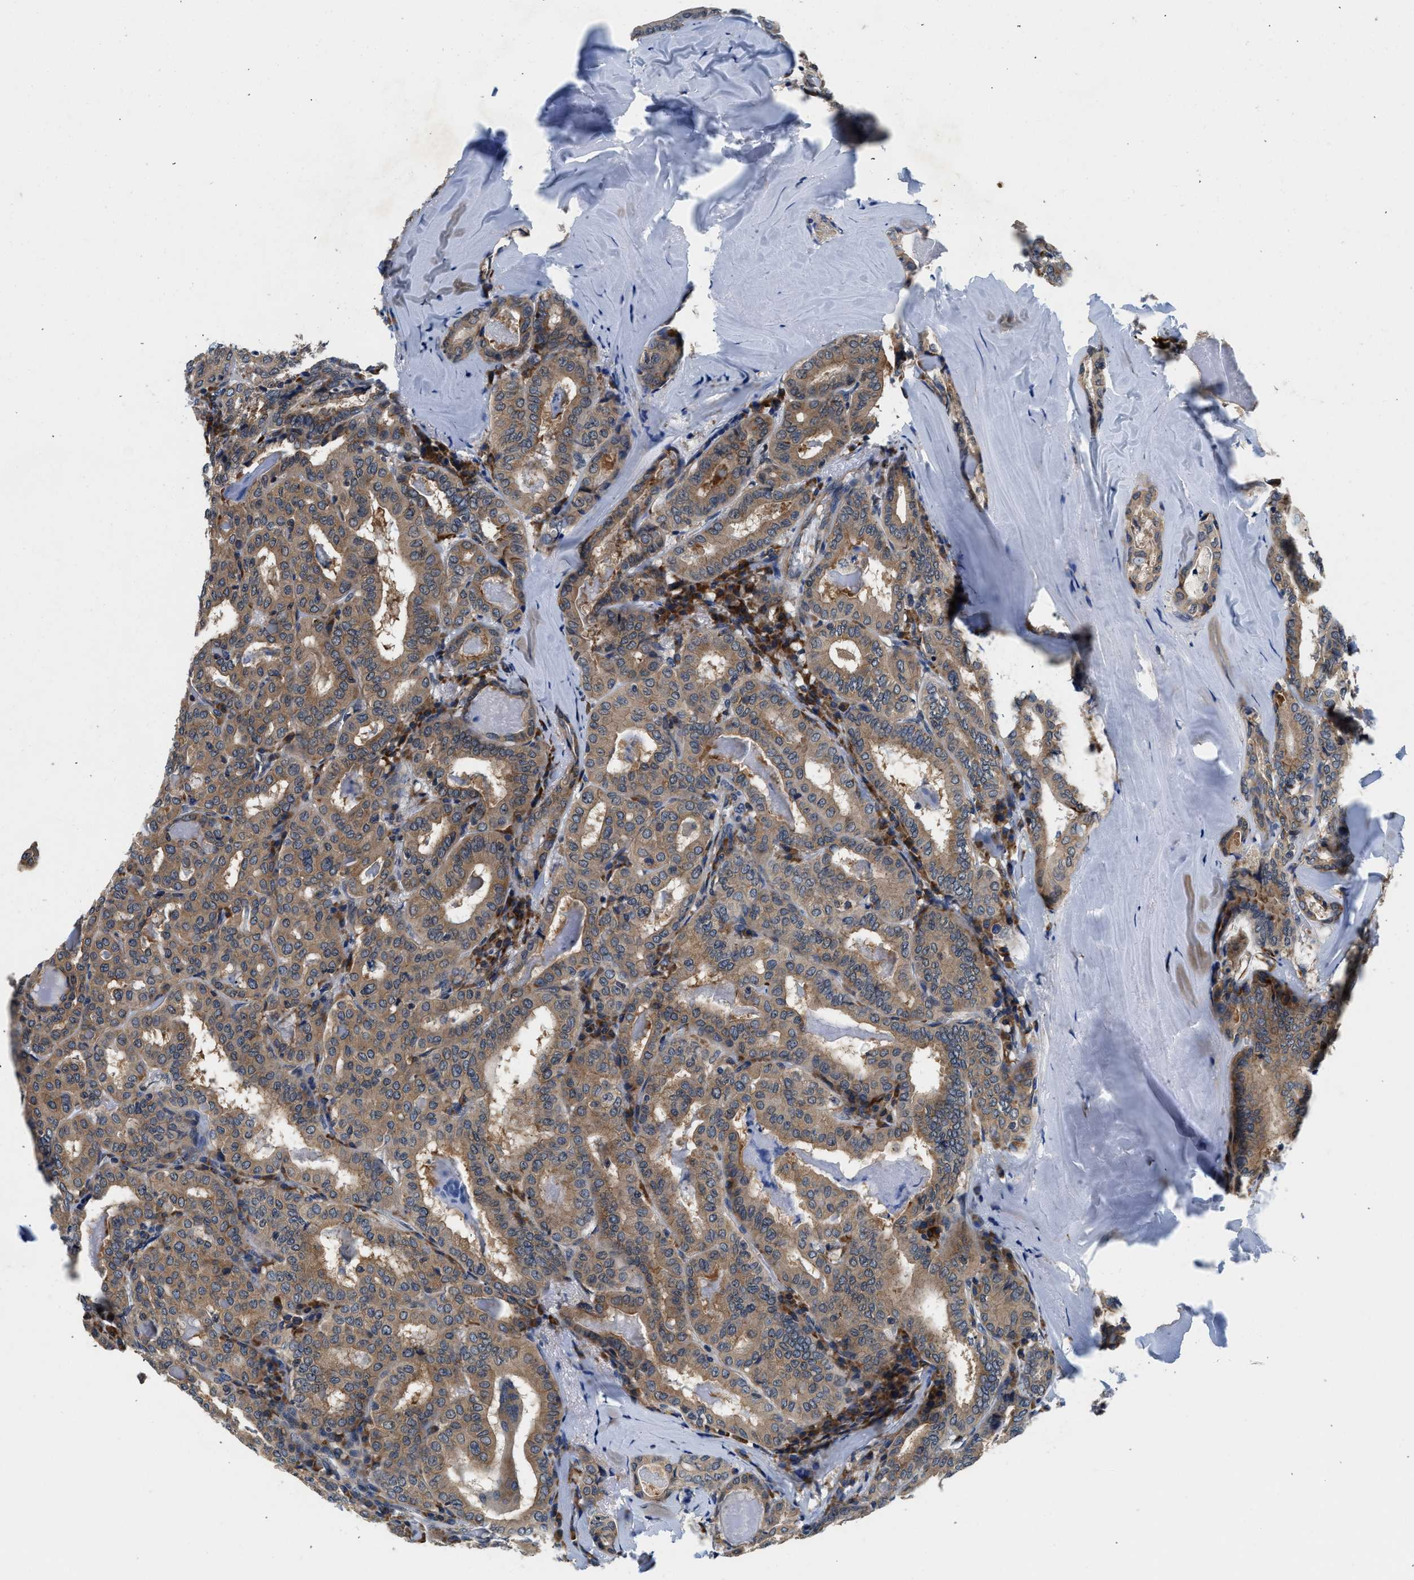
{"staining": {"intensity": "moderate", "quantity": ">75%", "location": "cytoplasmic/membranous"}, "tissue": "thyroid cancer", "cell_type": "Tumor cells", "image_type": "cancer", "snomed": [{"axis": "morphology", "description": "Papillary adenocarcinoma, NOS"}, {"axis": "topography", "description": "Thyroid gland"}], "caption": "Thyroid papillary adenocarcinoma was stained to show a protein in brown. There is medium levels of moderate cytoplasmic/membranous expression in approximately >75% of tumor cells.", "gene": "PA2G4", "patient": {"sex": "female", "age": 42}}